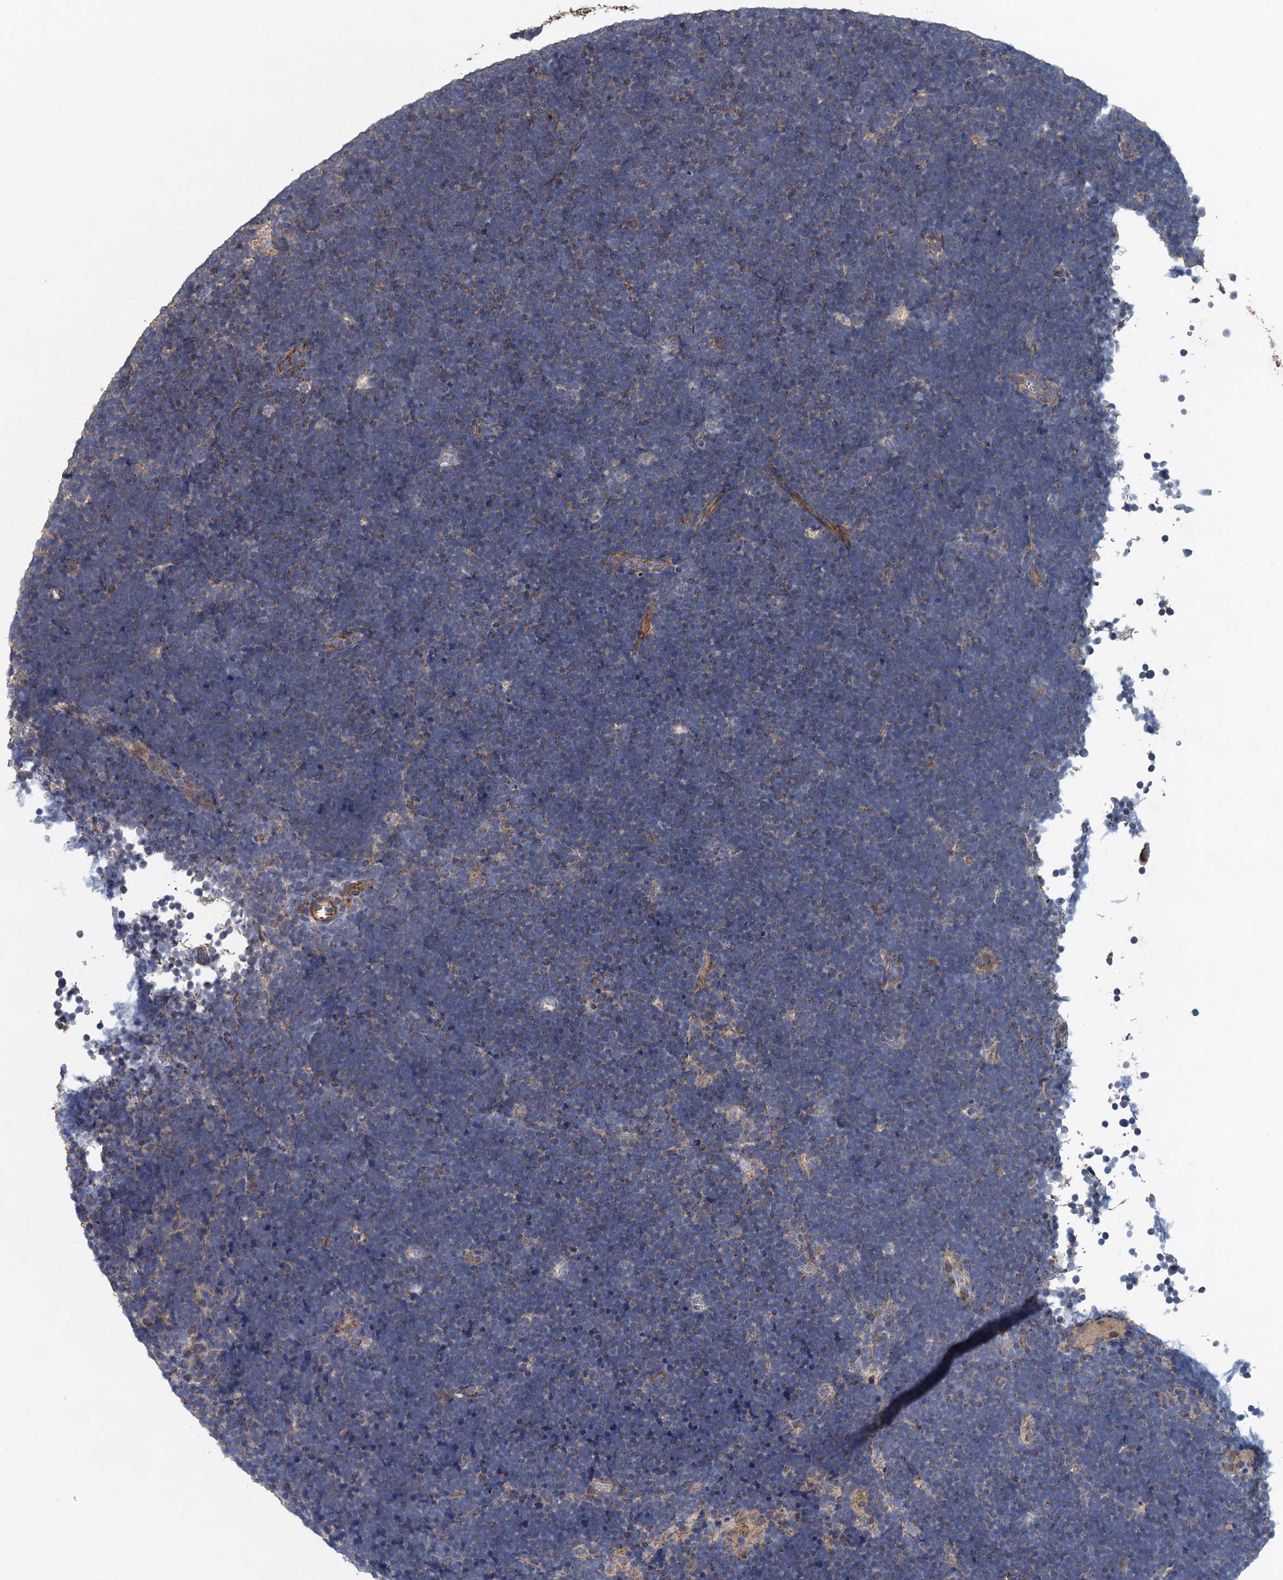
{"staining": {"intensity": "negative", "quantity": "none", "location": "none"}, "tissue": "lymphoma", "cell_type": "Tumor cells", "image_type": "cancer", "snomed": [{"axis": "morphology", "description": "Malignant lymphoma, non-Hodgkin's type, High grade"}, {"axis": "topography", "description": "Lymph node"}], "caption": "Tumor cells are negative for protein expression in human lymphoma.", "gene": "BCS1L", "patient": {"sex": "male", "age": 13}}